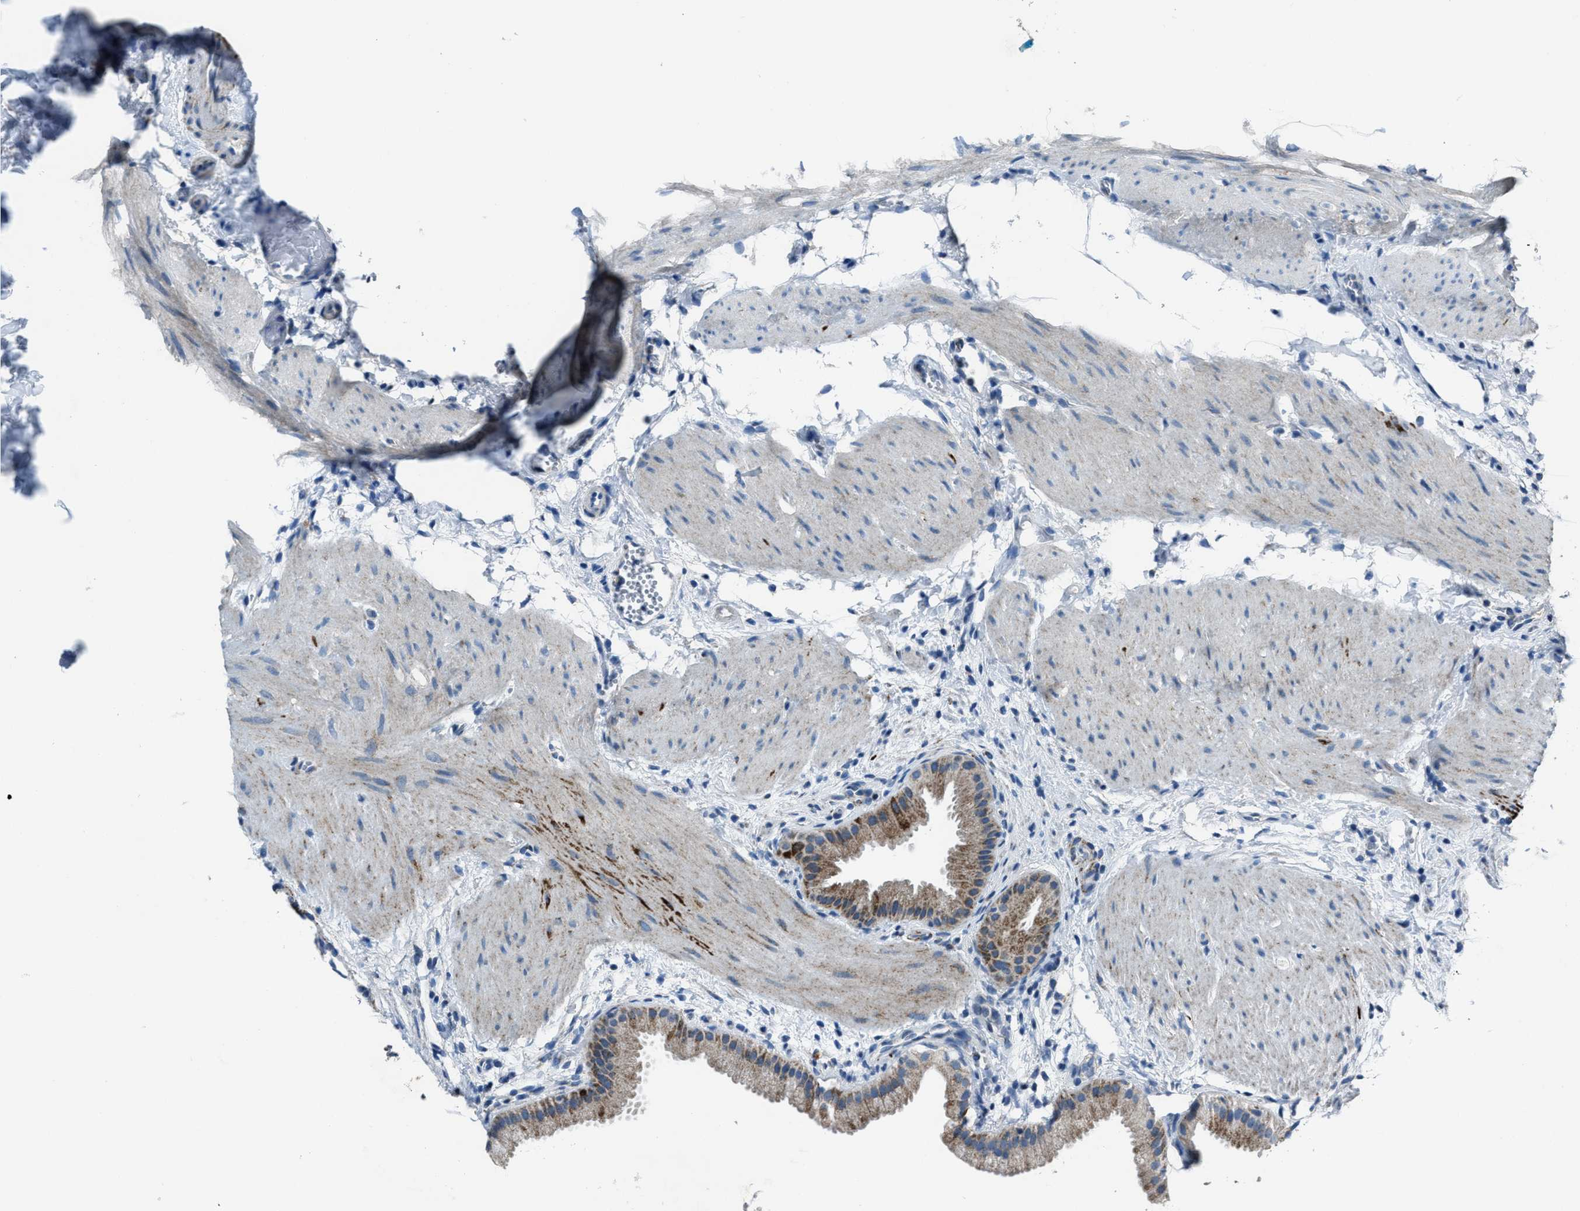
{"staining": {"intensity": "moderate", "quantity": "25%-75%", "location": "cytoplasmic/membranous"}, "tissue": "gallbladder", "cell_type": "Glandular cells", "image_type": "normal", "snomed": [{"axis": "morphology", "description": "Normal tissue, NOS"}, {"axis": "topography", "description": "Gallbladder"}], "caption": "Gallbladder was stained to show a protein in brown. There is medium levels of moderate cytoplasmic/membranous expression in approximately 25%-75% of glandular cells. The staining was performed using DAB to visualize the protein expression in brown, while the nuclei were stained in blue with hematoxylin (Magnification: 20x).", "gene": "ADAM2", "patient": {"sex": "female", "age": 64}}